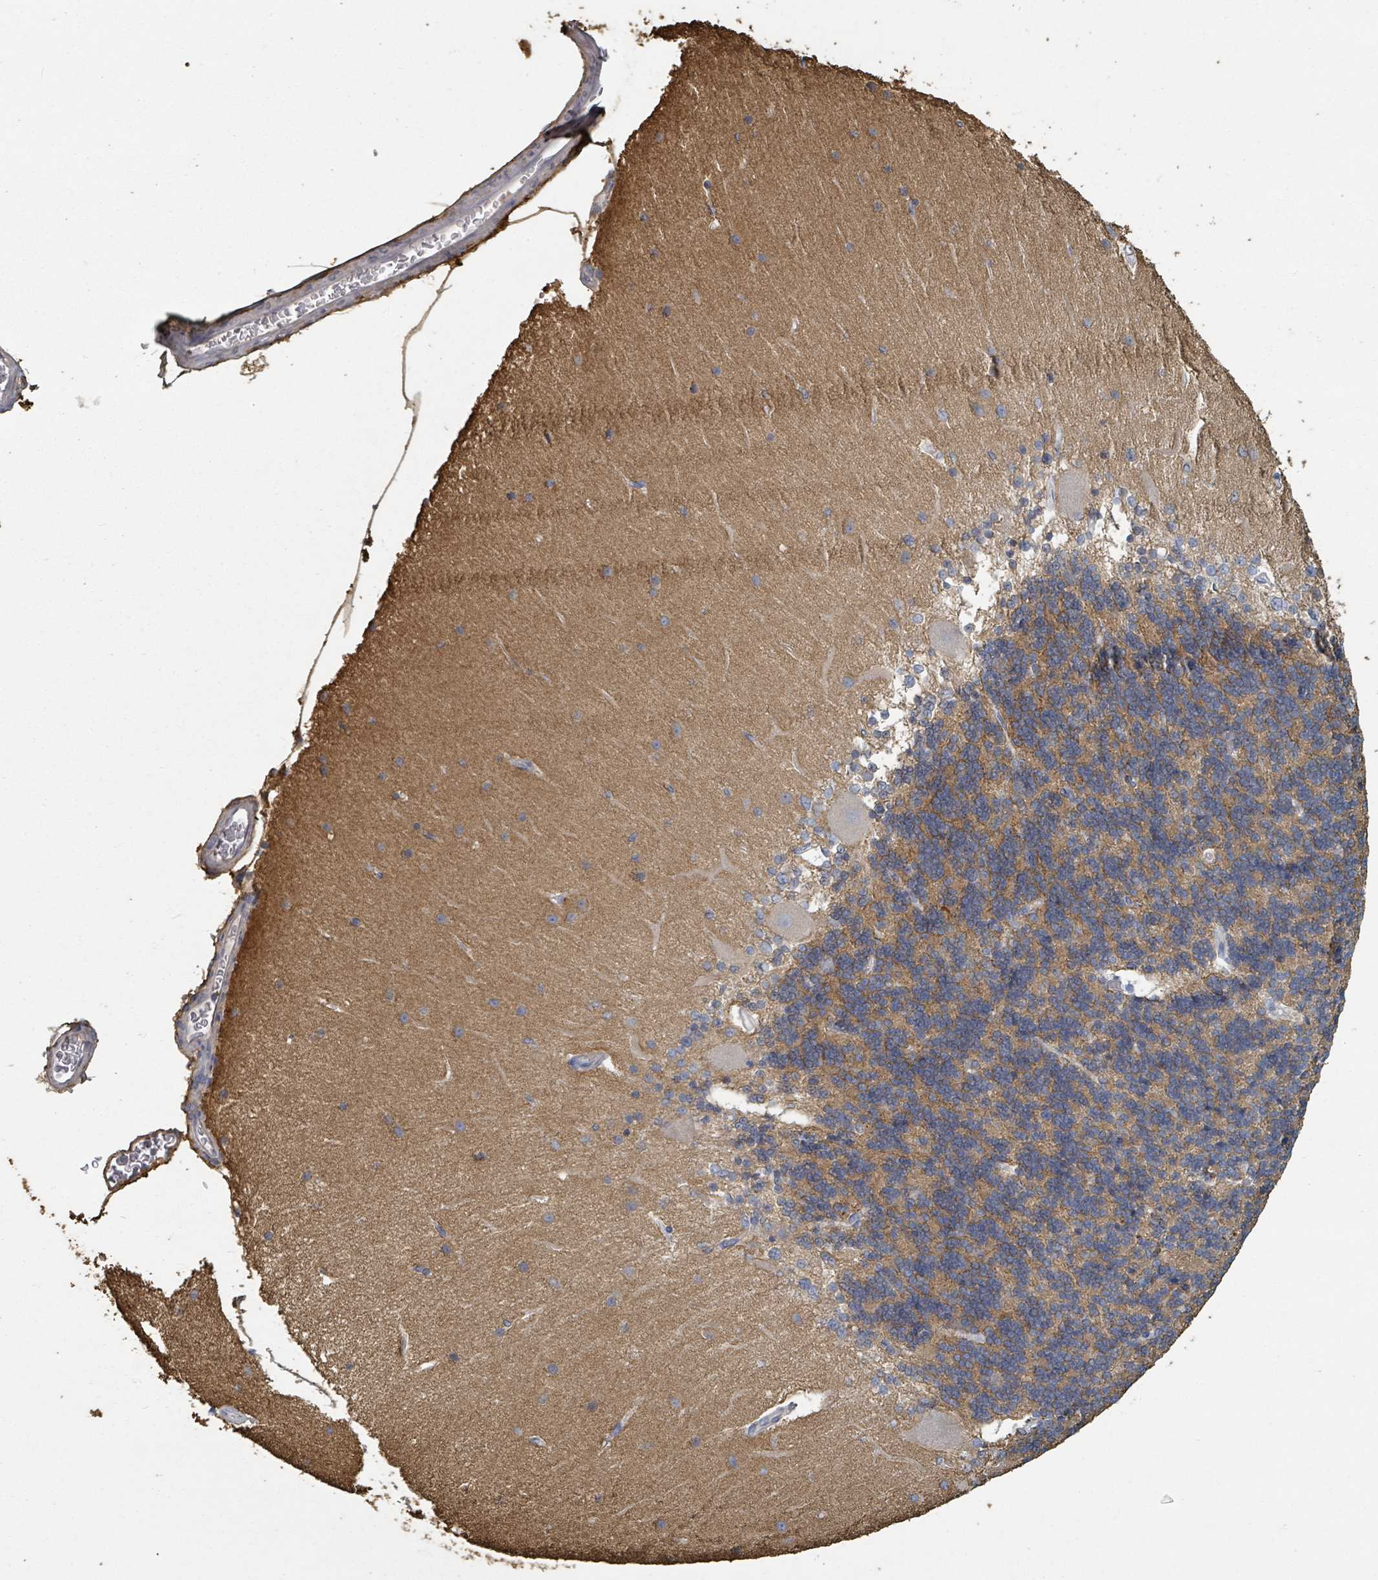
{"staining": {"intensity": "moderate", "quantity": "25%-75%", "location": "cytoplasmic/membranous"}, "tissue": "cerebellum", "cell_type": "Cells in granular layer", "image_type": "normal", "snomed": [{"axis": "morphology", "description": "Normal tissue, NOS"}, {"axis": "topography", "description": "Cerebellum"}], "caption": "Immunohistochemical staining of benign cerebellum displays moderate cytoplasmic/membranous protein staining in approximately 25%-75% of cells in granular layer. (DAB (3,3'-diaminobenzidine) = brown stain, brightfield microscopy at high magnification).", "gene": "PLAUR", "patient": {"sex": "female", "age": 54}}